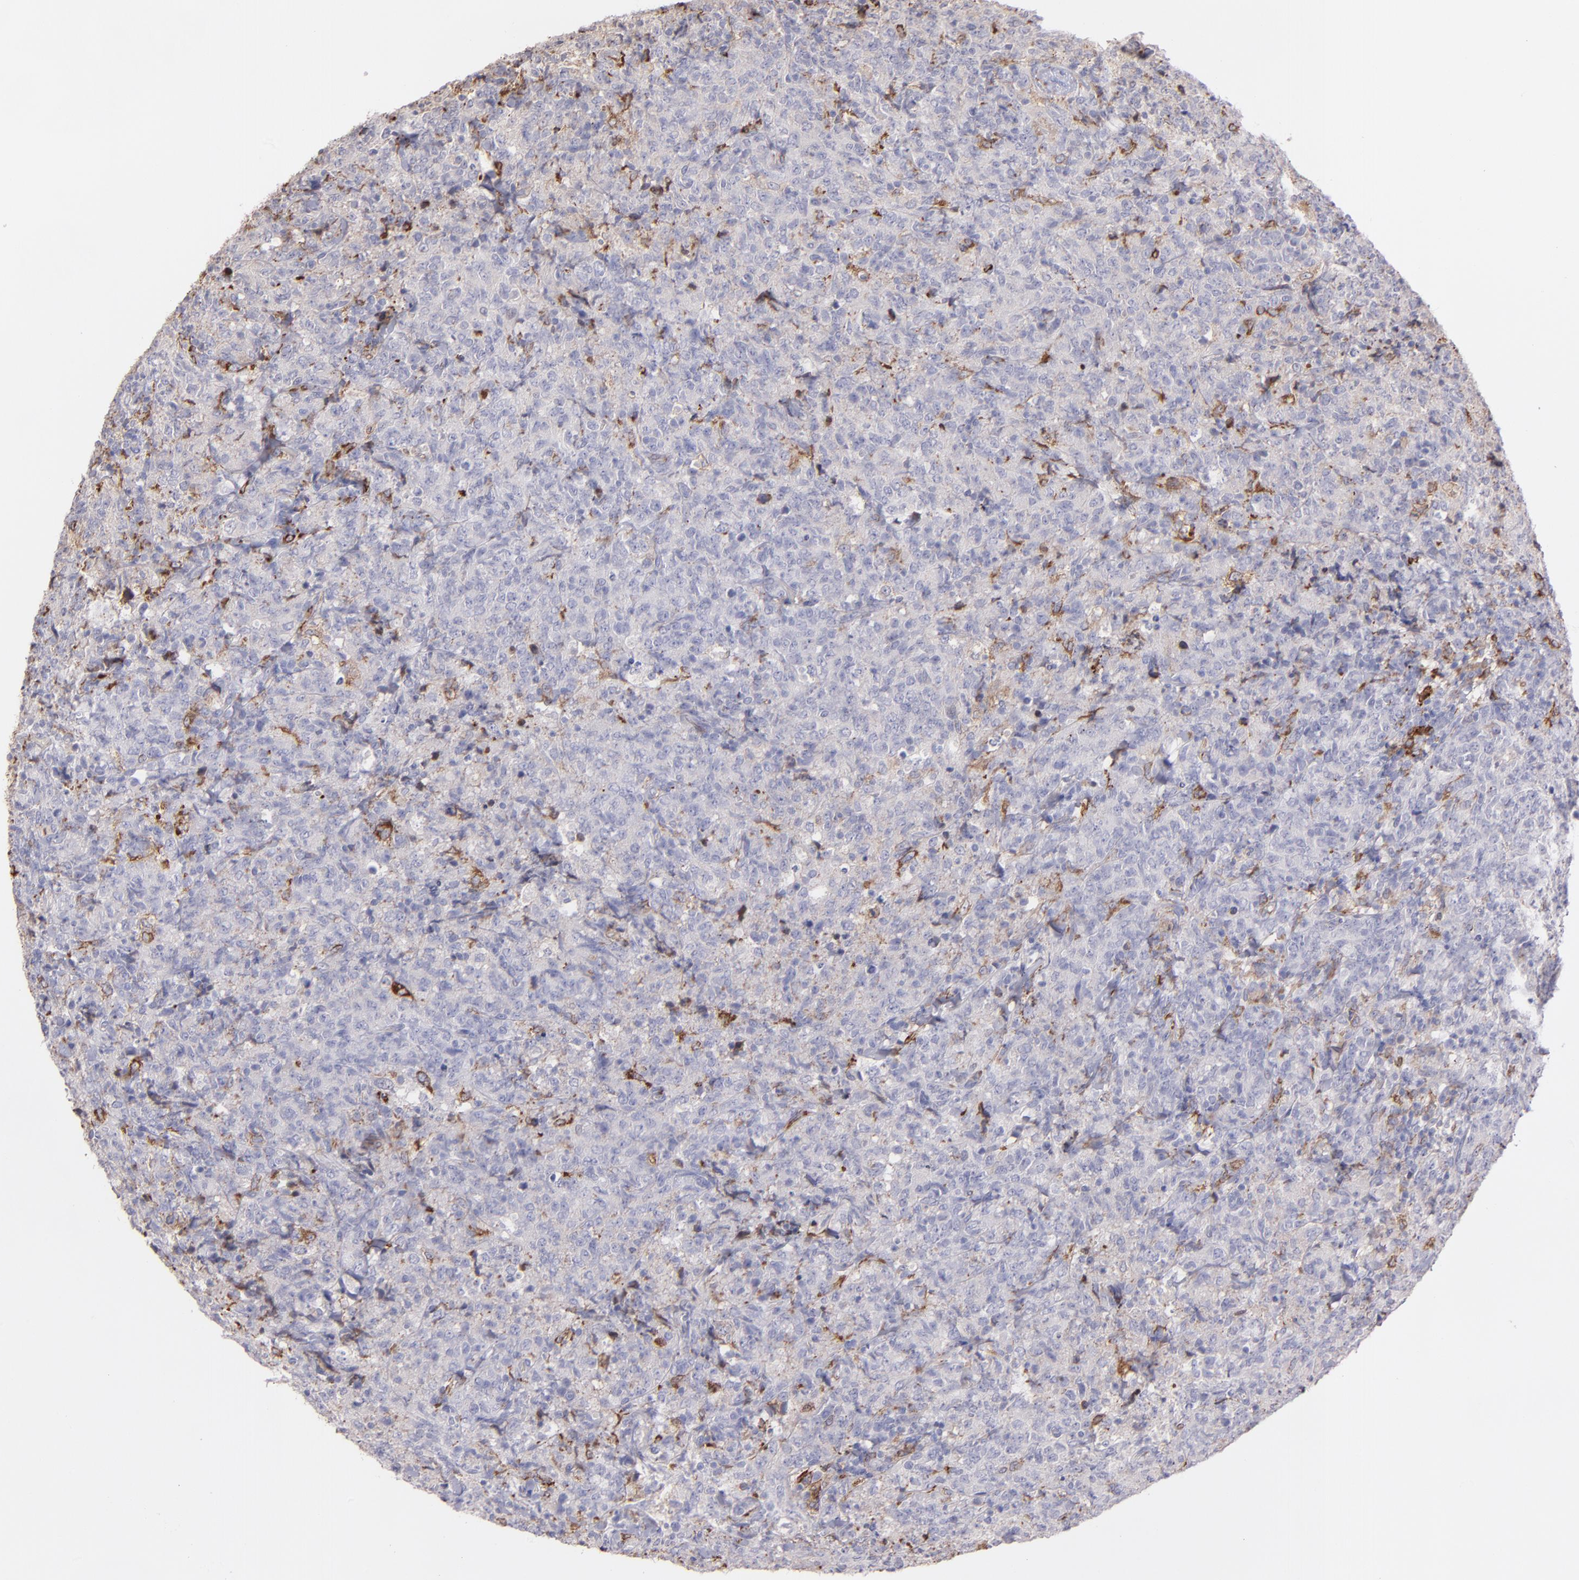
{"staining": {"intensity": "weak", "quantity": "<25%", "location": "cytoplasmic/membranous"}, "tissue": "lymphoma", "cell_type": "Tumor cells", "image_type": "cancer", "snomed": [{"axis": "morphology", "description": "Malignant lymphoma, non-Hodgkin's type, High grade"}, {"axis": "topography", "description": "Tonsil"}], "caption": "High-grade malignant lymphoma, non-Hodgkin's type stained for a protein using IHC reveals no staining tumor cells.", "gene": "C1QA", "patient": {"sex": "female", "age": 36}}